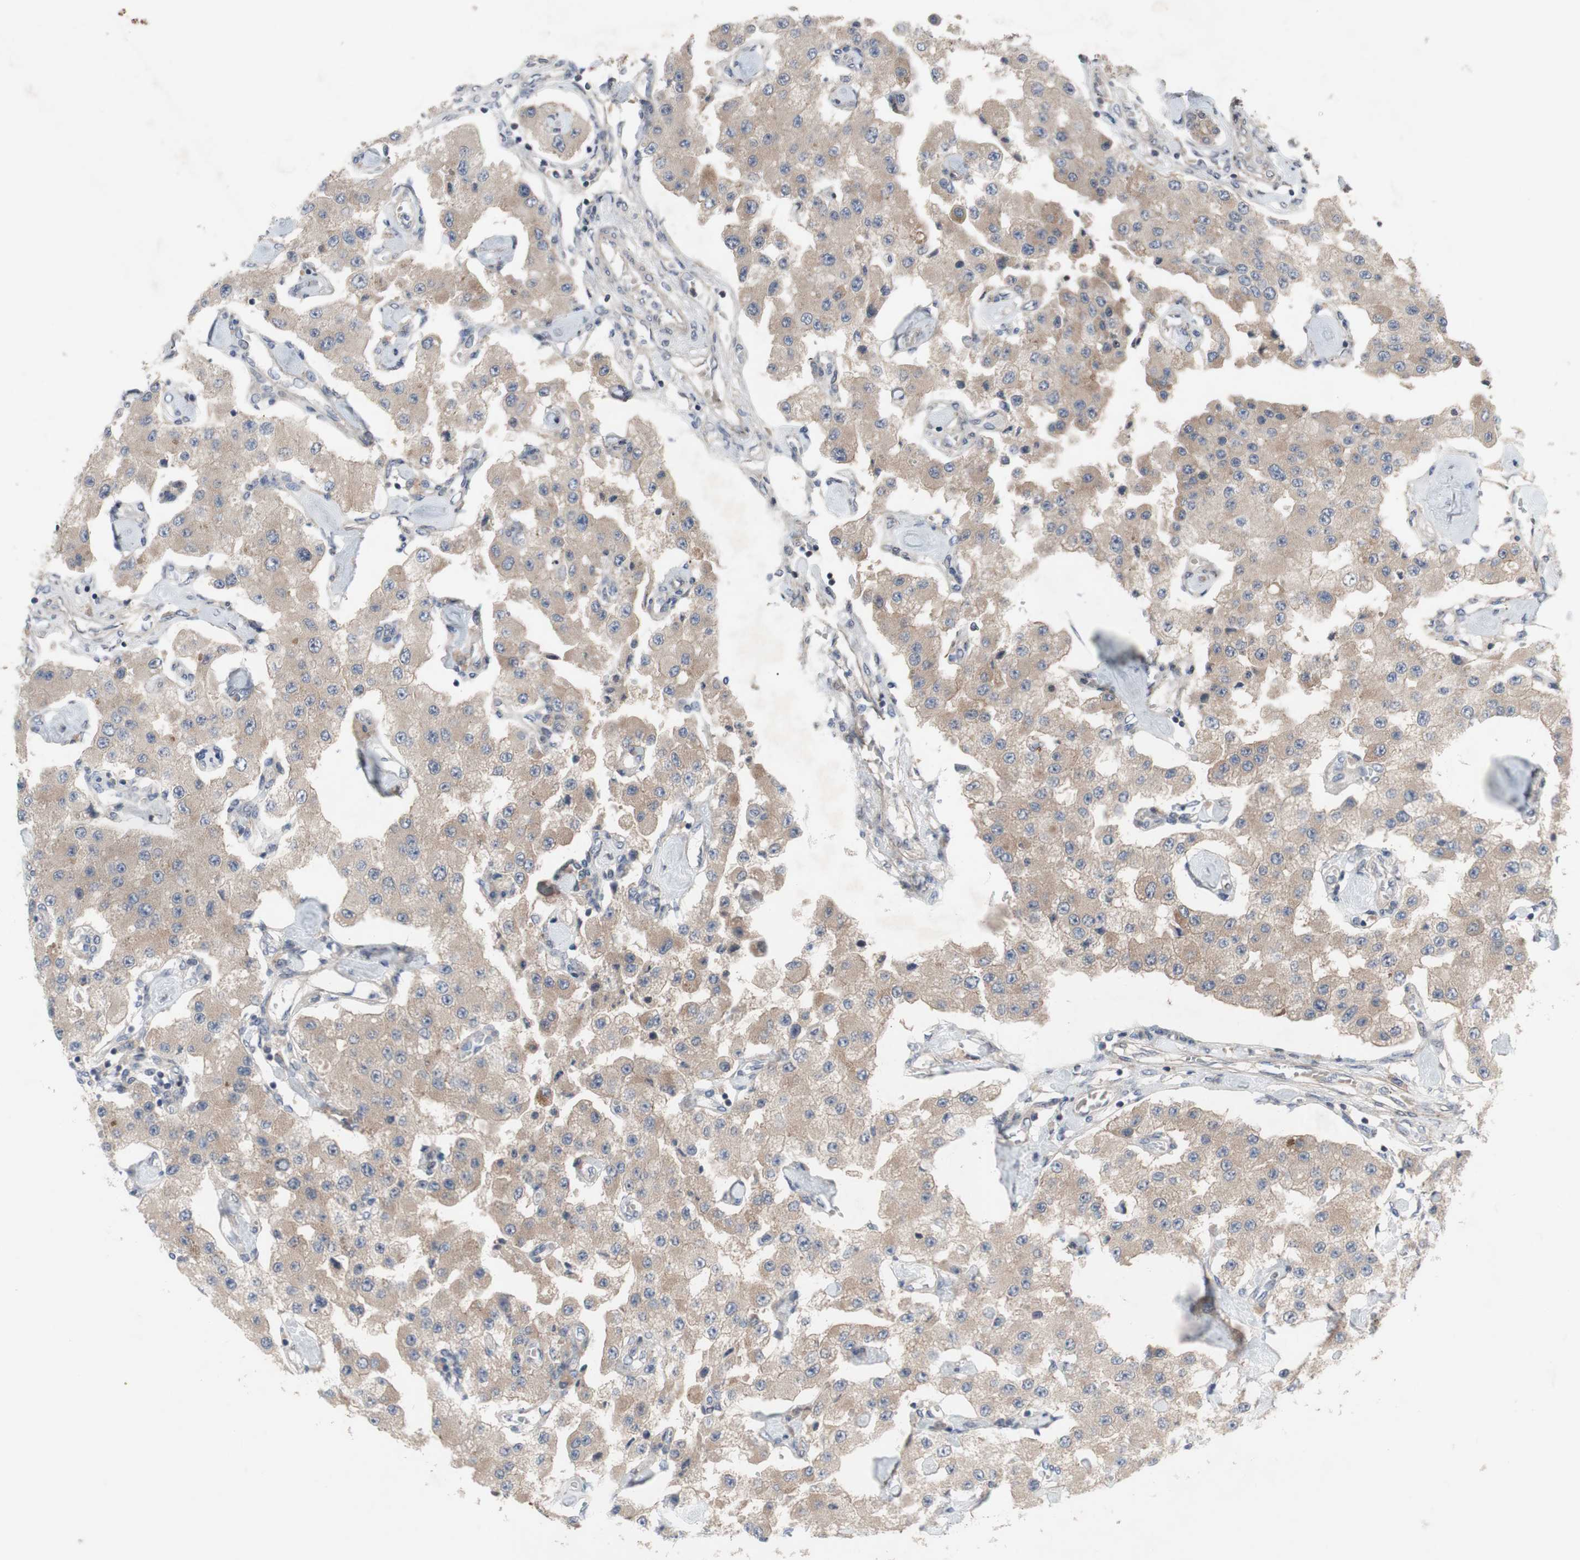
{"staining": {"intensity": "weak", "quantity": ">75%", "location": "cytoplasmic/membranous"}, "tissue": "carcinoid", "cell_type": "Tumor cells", "image_type": "cancer", "snomed": [{"axis": "morphology", "description": "Carcinoid, malignant, NOS"}, {"axis": "topography", "description": "Pancreas"}], "caption": "Human carcinoid (malignant) stained with a protein marker exhibits weak staining in tumor cells.", "gene": "OAZ1", "patient": {"sex": "male", "age": 41}}